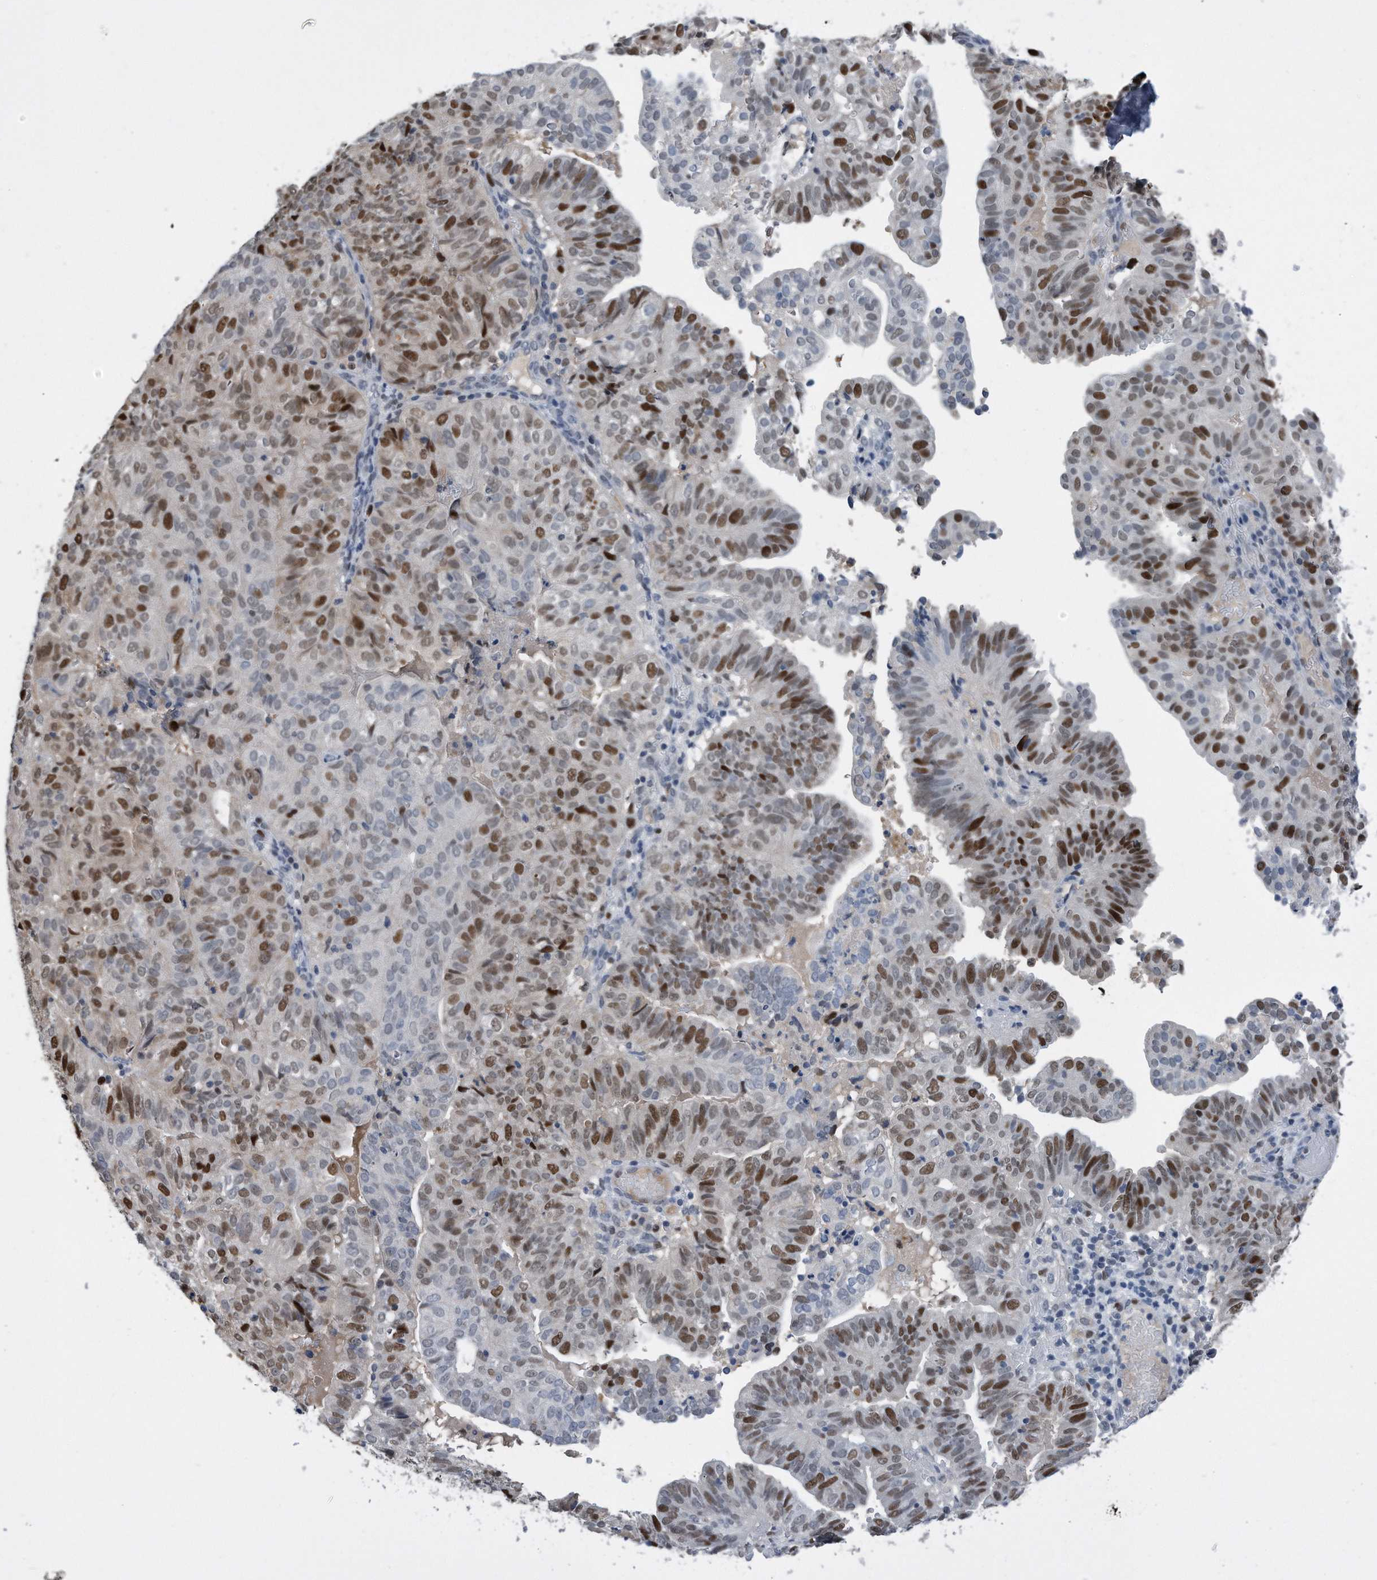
{"staining": {"intensity": "moderate", "quantity": "25%-75%", "location": "nuclear"}, "tissue": "endometrial cancer", "cell_type": "Tumor cells", "image_type": "cancer", "snomed": [{"axis": "morphology", "description": "Adenocarcinoma, NOS"}, {"axis": "topography", "description": "Uterus"}], "caption": "Moderate nuclear positivity for a protein is identified in about 25%-75% of tumor cells of endometrial adenocarcinoma using immunohistochemistry (IHC).", "gene": "PCNA", "patient": {"sex": "female", "age": 77}}